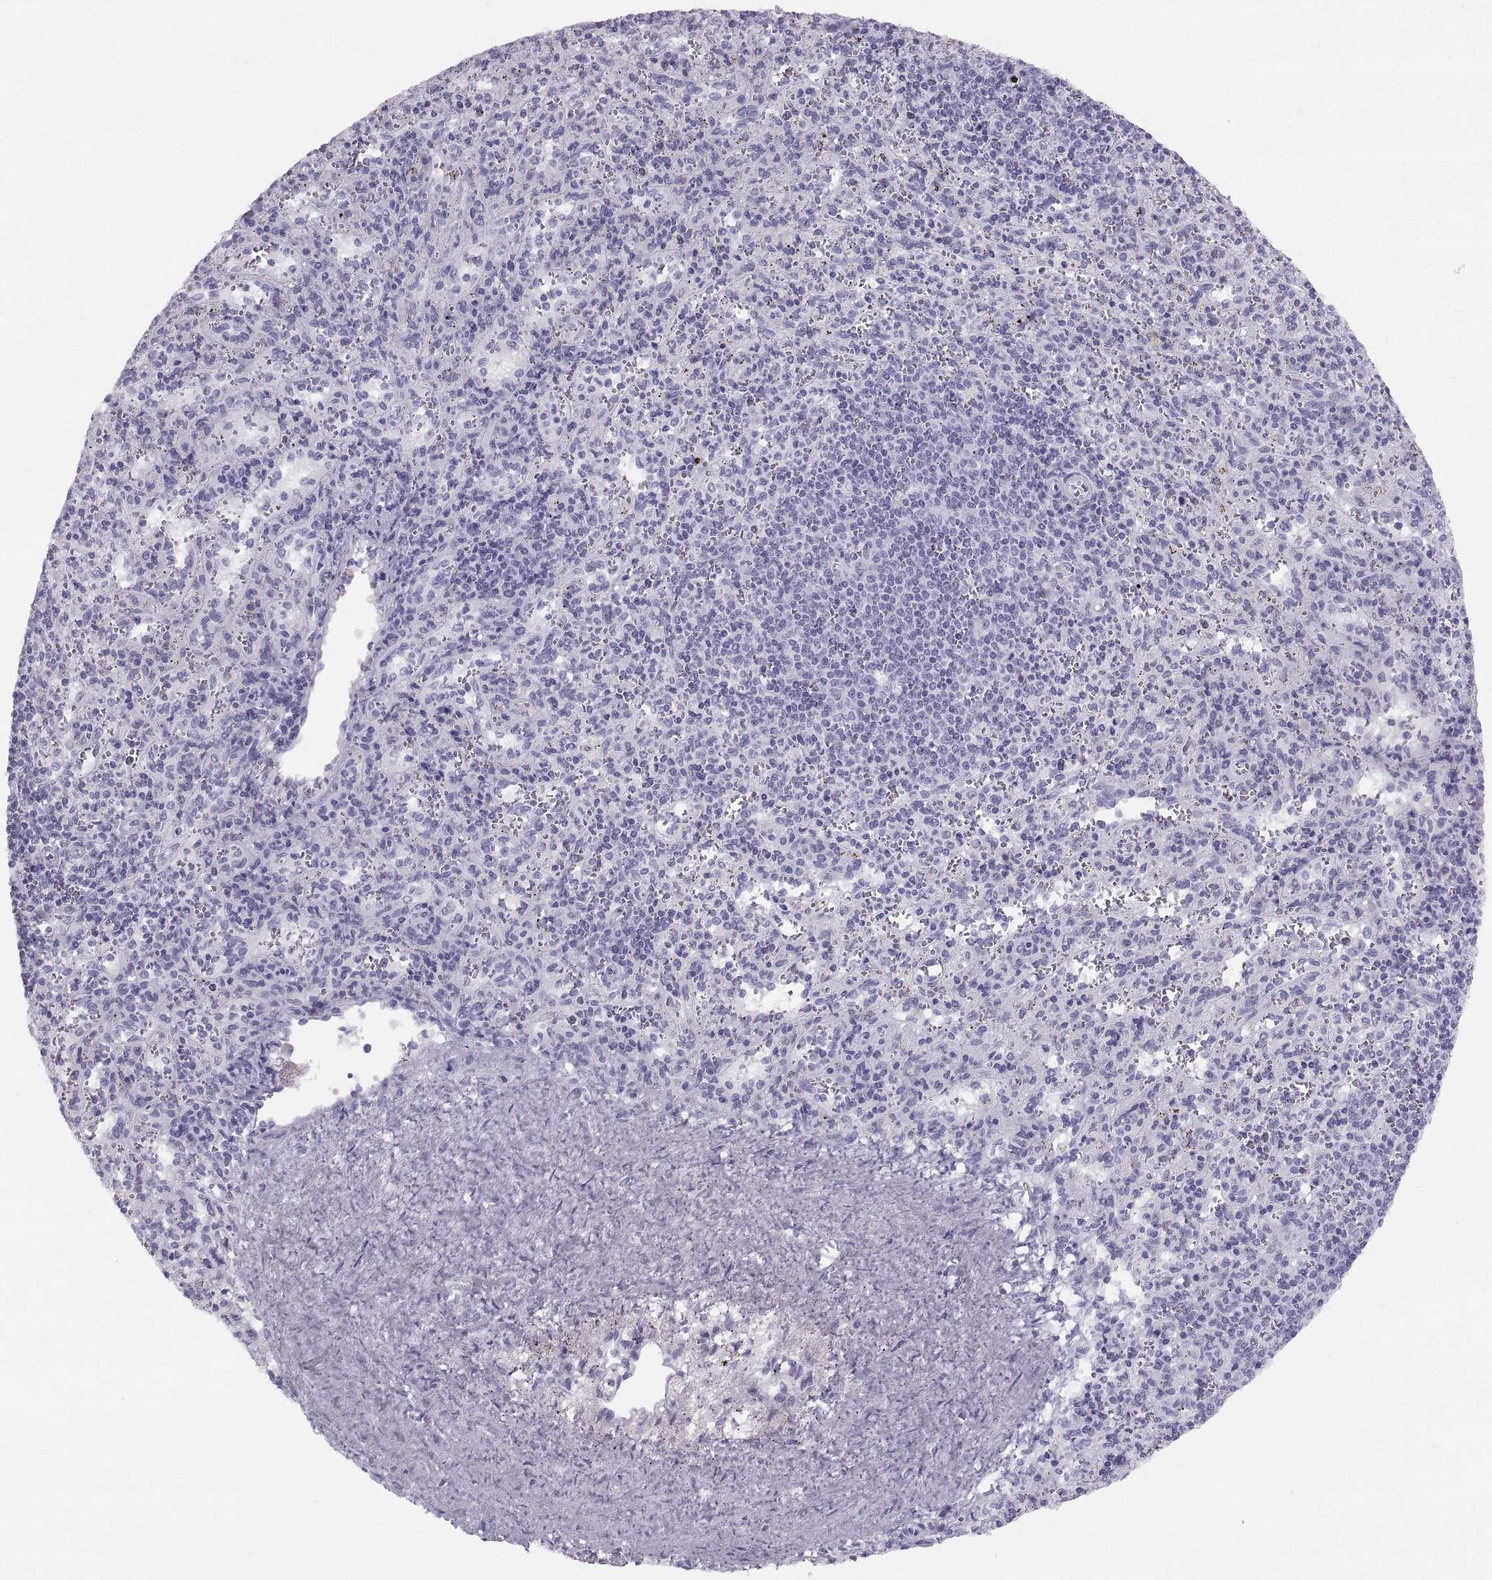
{"staining": {"intensity": "negative", "quantity": "none", "location": "none"}, "tissue": "spleen", "cell_type": "Cells in red pulp", "image_type": "normal", "snomed": [{"axis": "morphology", "description": "Normal tissue, NOS"}, {"axis": "topography", "description": "Spleen"}], "caption": "Photomicrograph shows no significant protein expression in cells in red pulp of unremarkable spleen. (DAB IHC visualized using brightfield microscopy, high magnification).", "gene": "SLC22A6", "patient": {"sex": "male", "age": 57}}